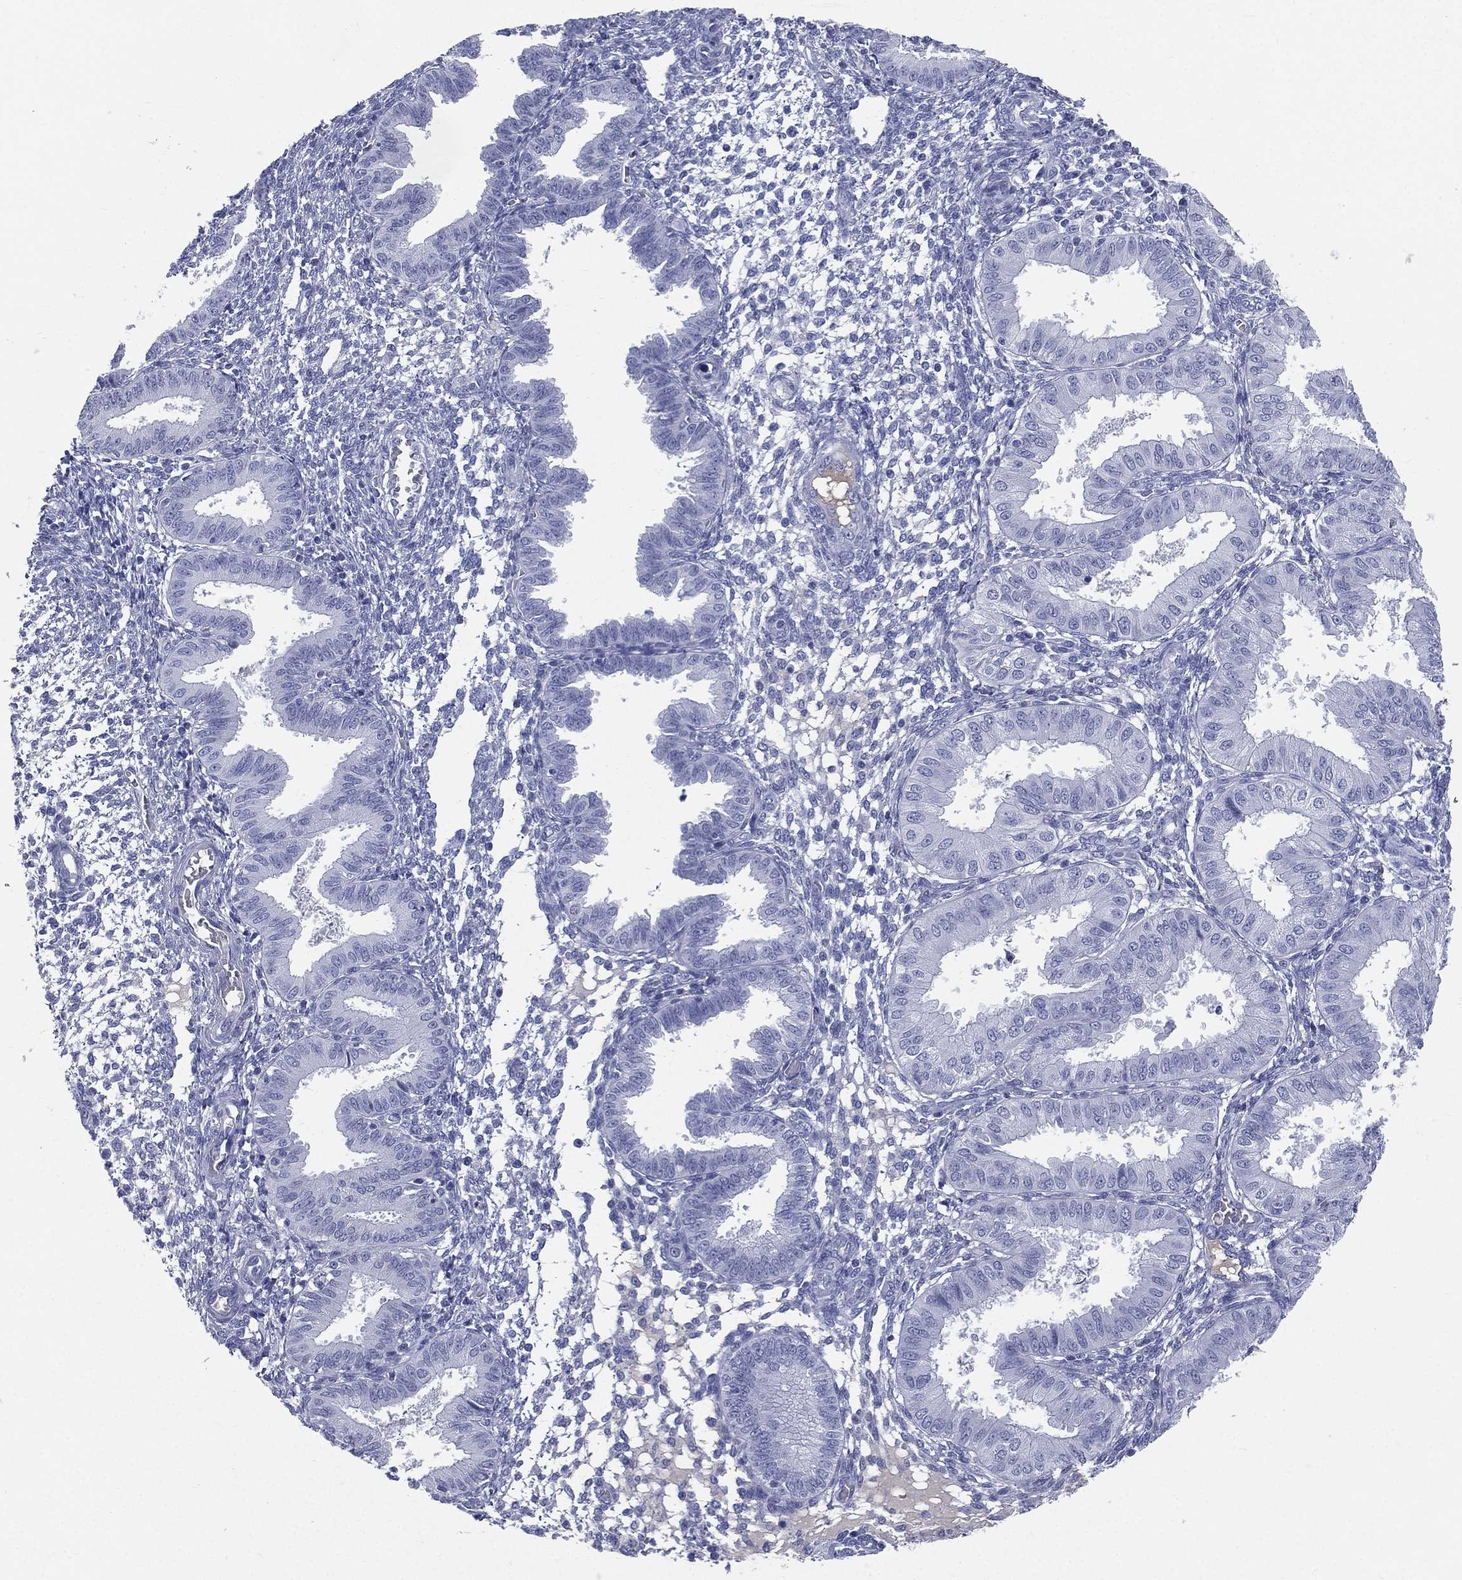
{"staining": {"intensity": "negative", "quantity": "none", "location": "none"}, "tissue": "endometrium", "cell_type": "Cells in endometrial stroma", "image_type": "normal", "snomed": [{"axis": "morphology", "description": "Normal tissue, NOS"}, {"axis": "topography", "description": "Endometrium"}], "caption": "Cells in endometrial stroma are negative for brown protein staining in benign endometrium.", "gene": "HP", "patient": {"sex": "female", "age": 43}}